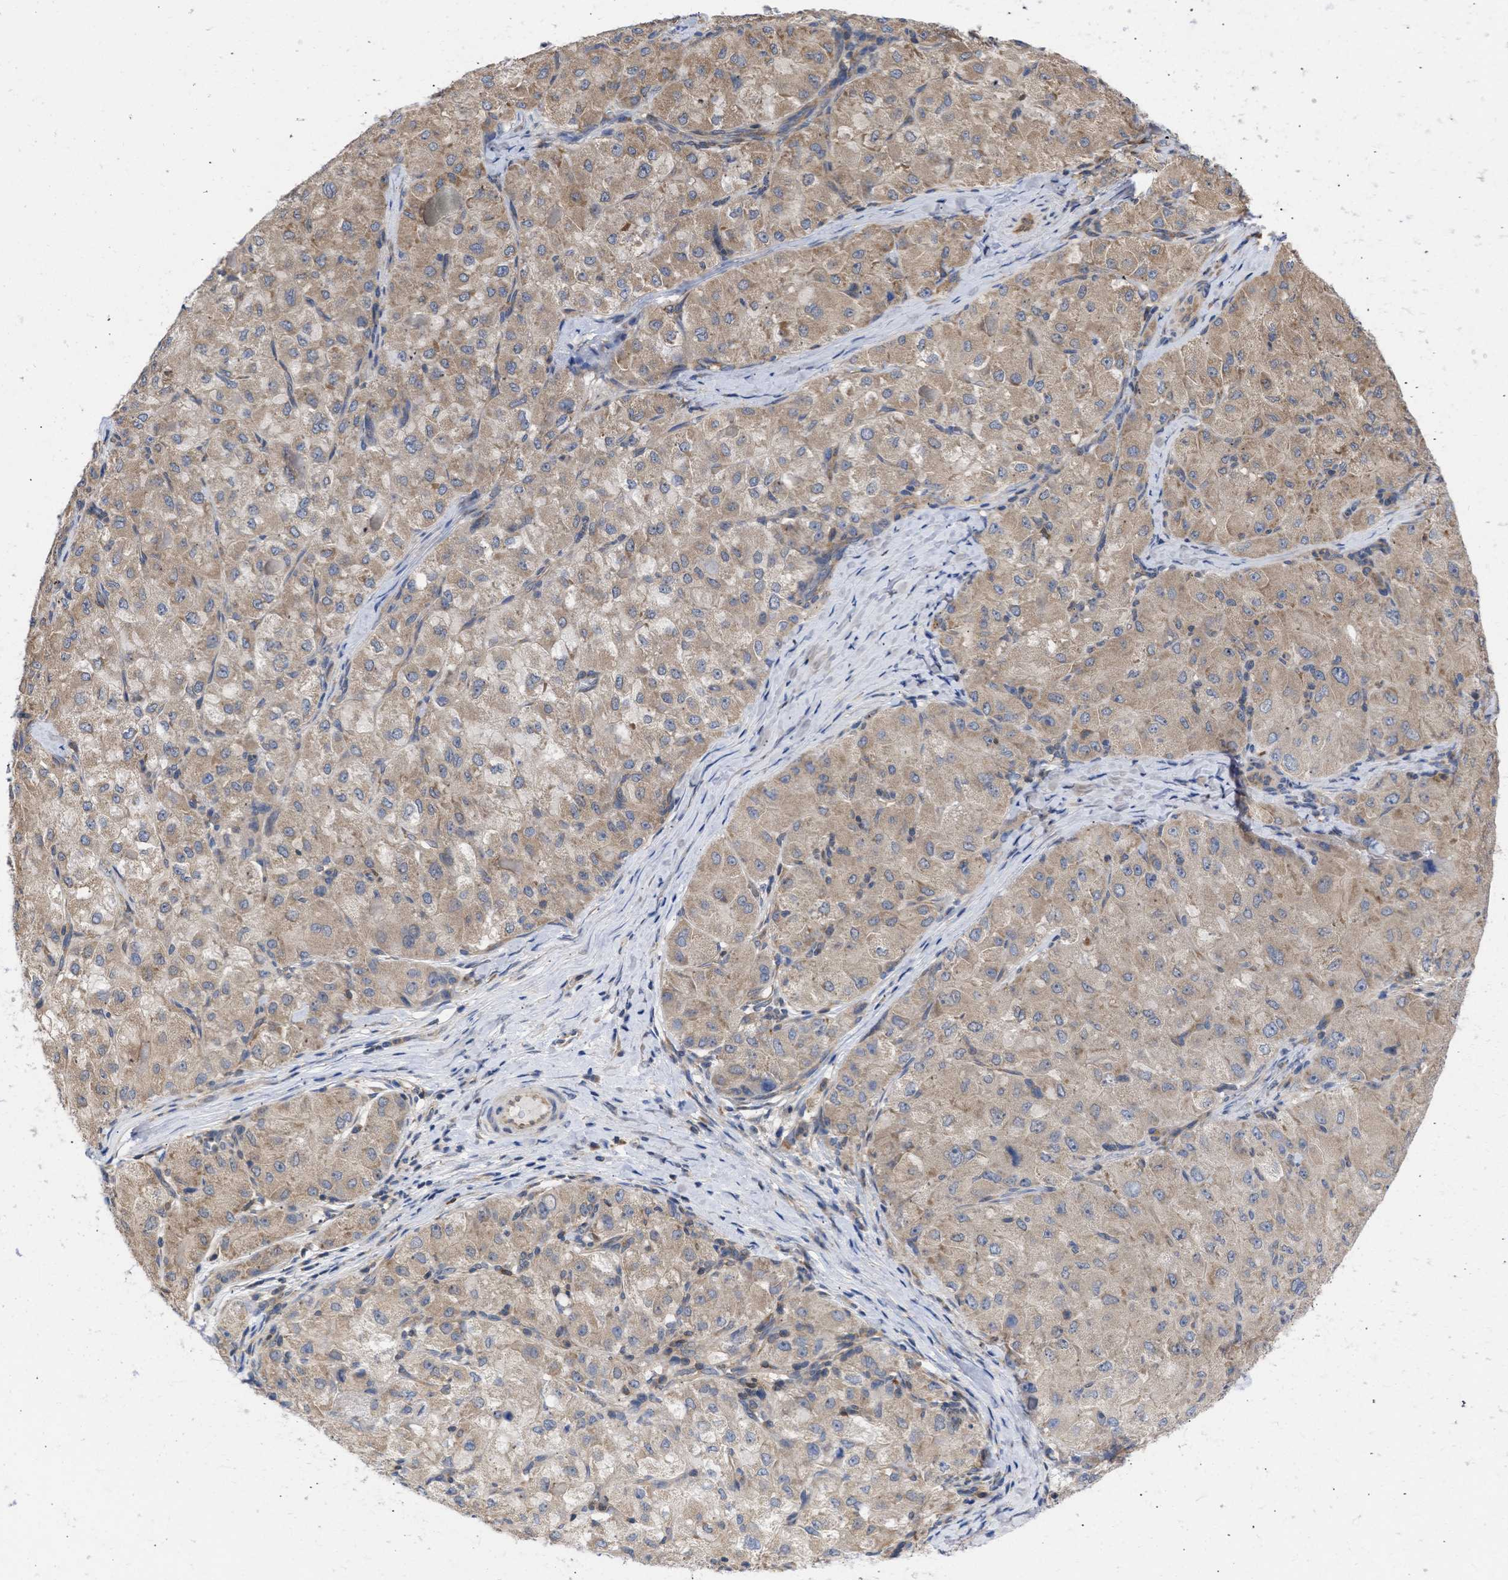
{"staining": {"intensity": "weak", "quantity": ">75%", "location": "cytoplasmic/membranous"}, "tissue": "liver cancer", "cell_type": "Tumor cells", "image_type": "cancer", "snomed": [{"axis": "morphology", "description": "Carcinoma, Hepatocellular, NOS"}, {"axis": "topography", "description": "Liver"}], "caption": "Brown immunohistochemical staining in human liver cancer demonstrates weak cytoplasmic/membranous expression in approximately >75% of tumor cells. Immunohistochemistry (ihc) stains the protein of interest in brown and the nuclei are stained blue.", "gene": "MAP2K3", "patient": {"sex": "male", "age": 80}}